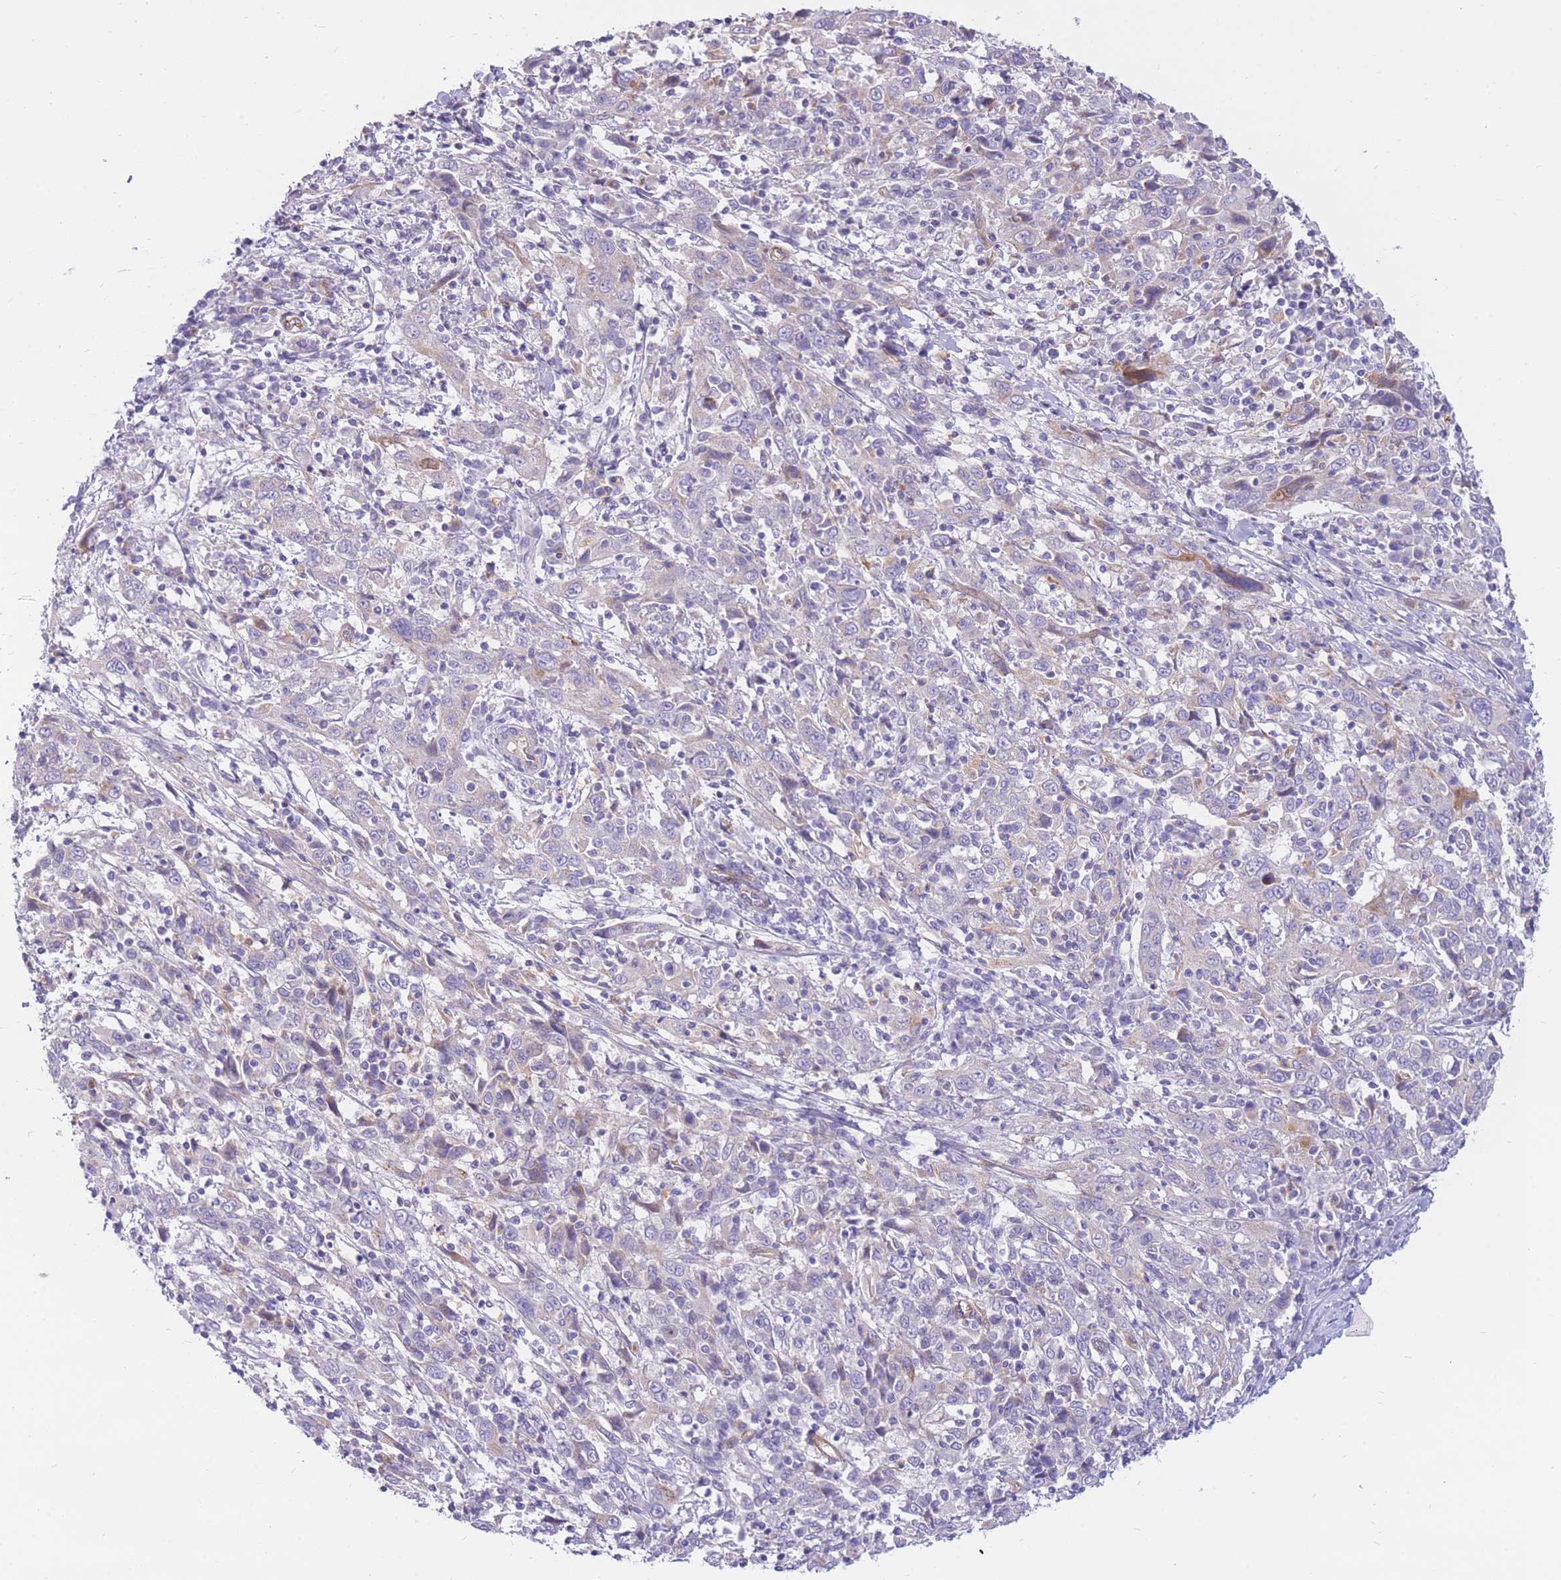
{"staining": {"intensity": "negative", "quantity": "none", "location": "none"}, "tissue": "cervical cancer", "cell_type": "Tumor cells", "image_type": "cancer", "snomed": [{"axis": "morphology", "description": "Squamous cell carcinoma, NOS"}, {"axis": "topography", "description": "Cervix"}], "caption": "The micrograph exhibits no significant expression in tumor cells of squamous cell carcinoma (cervical).", "gene": "SULT1A1", "patient": {"sex": "female", "age": 46}}